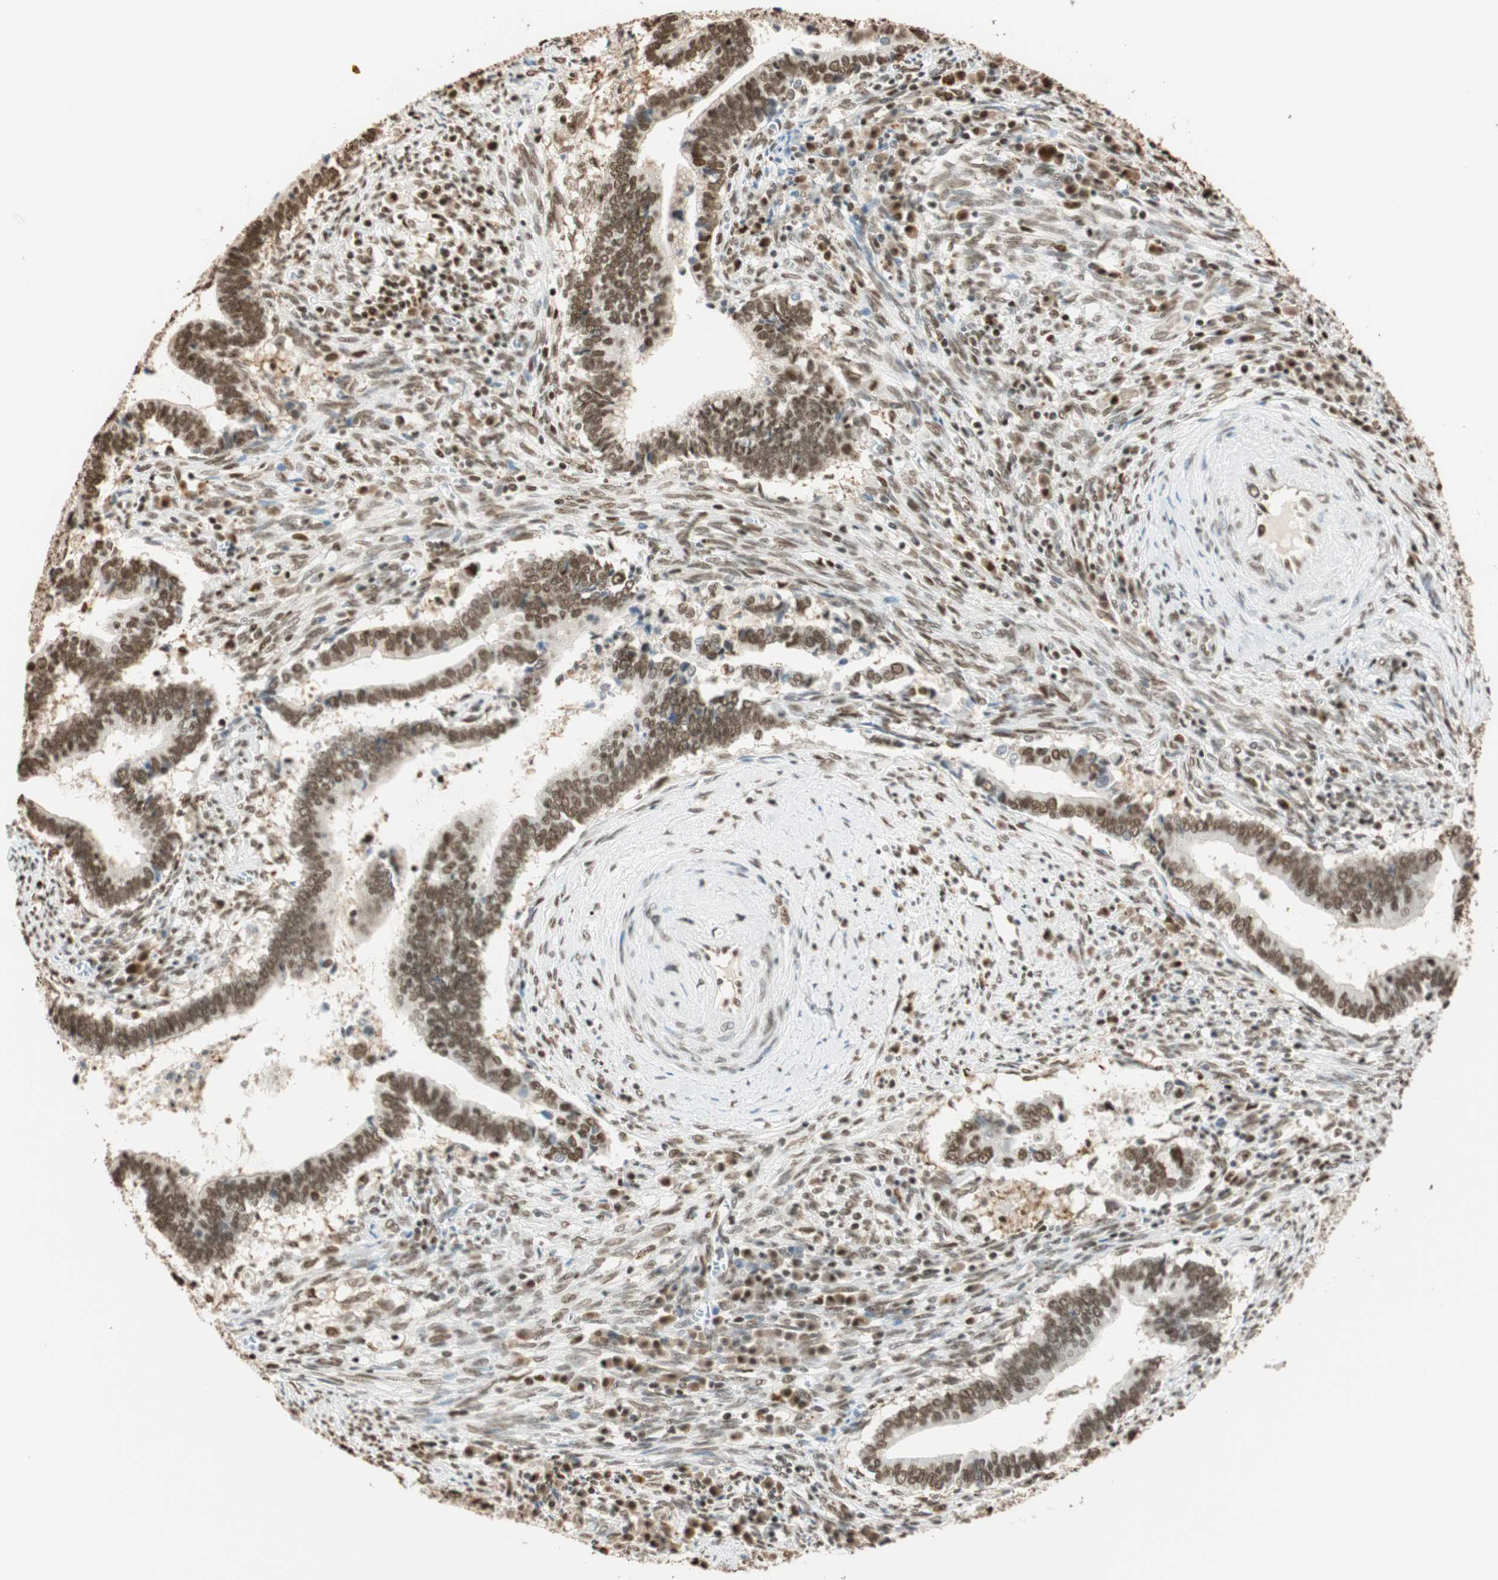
{"staining": {"intensity": "strong", "quantity": ">75%", "location": "nuclear"}, "tissue": "cervical cancer", "cell_type": "Tumor cells", "image_type": "cancer", "snomed": [{"axis": "morphology", "description": "Adenocarcinoma, NOS"}, {"axis": "topography", "description": "Cervix"}], "caption": "A high-resolution photomicrograph shows IHC staining of cervical cancer (adenocarcinoma), which exhibits strong nuclear expression in about >75% of tumor cells.", "gene": "FANCG", "patient": {"sex": "female", "age": 44}}